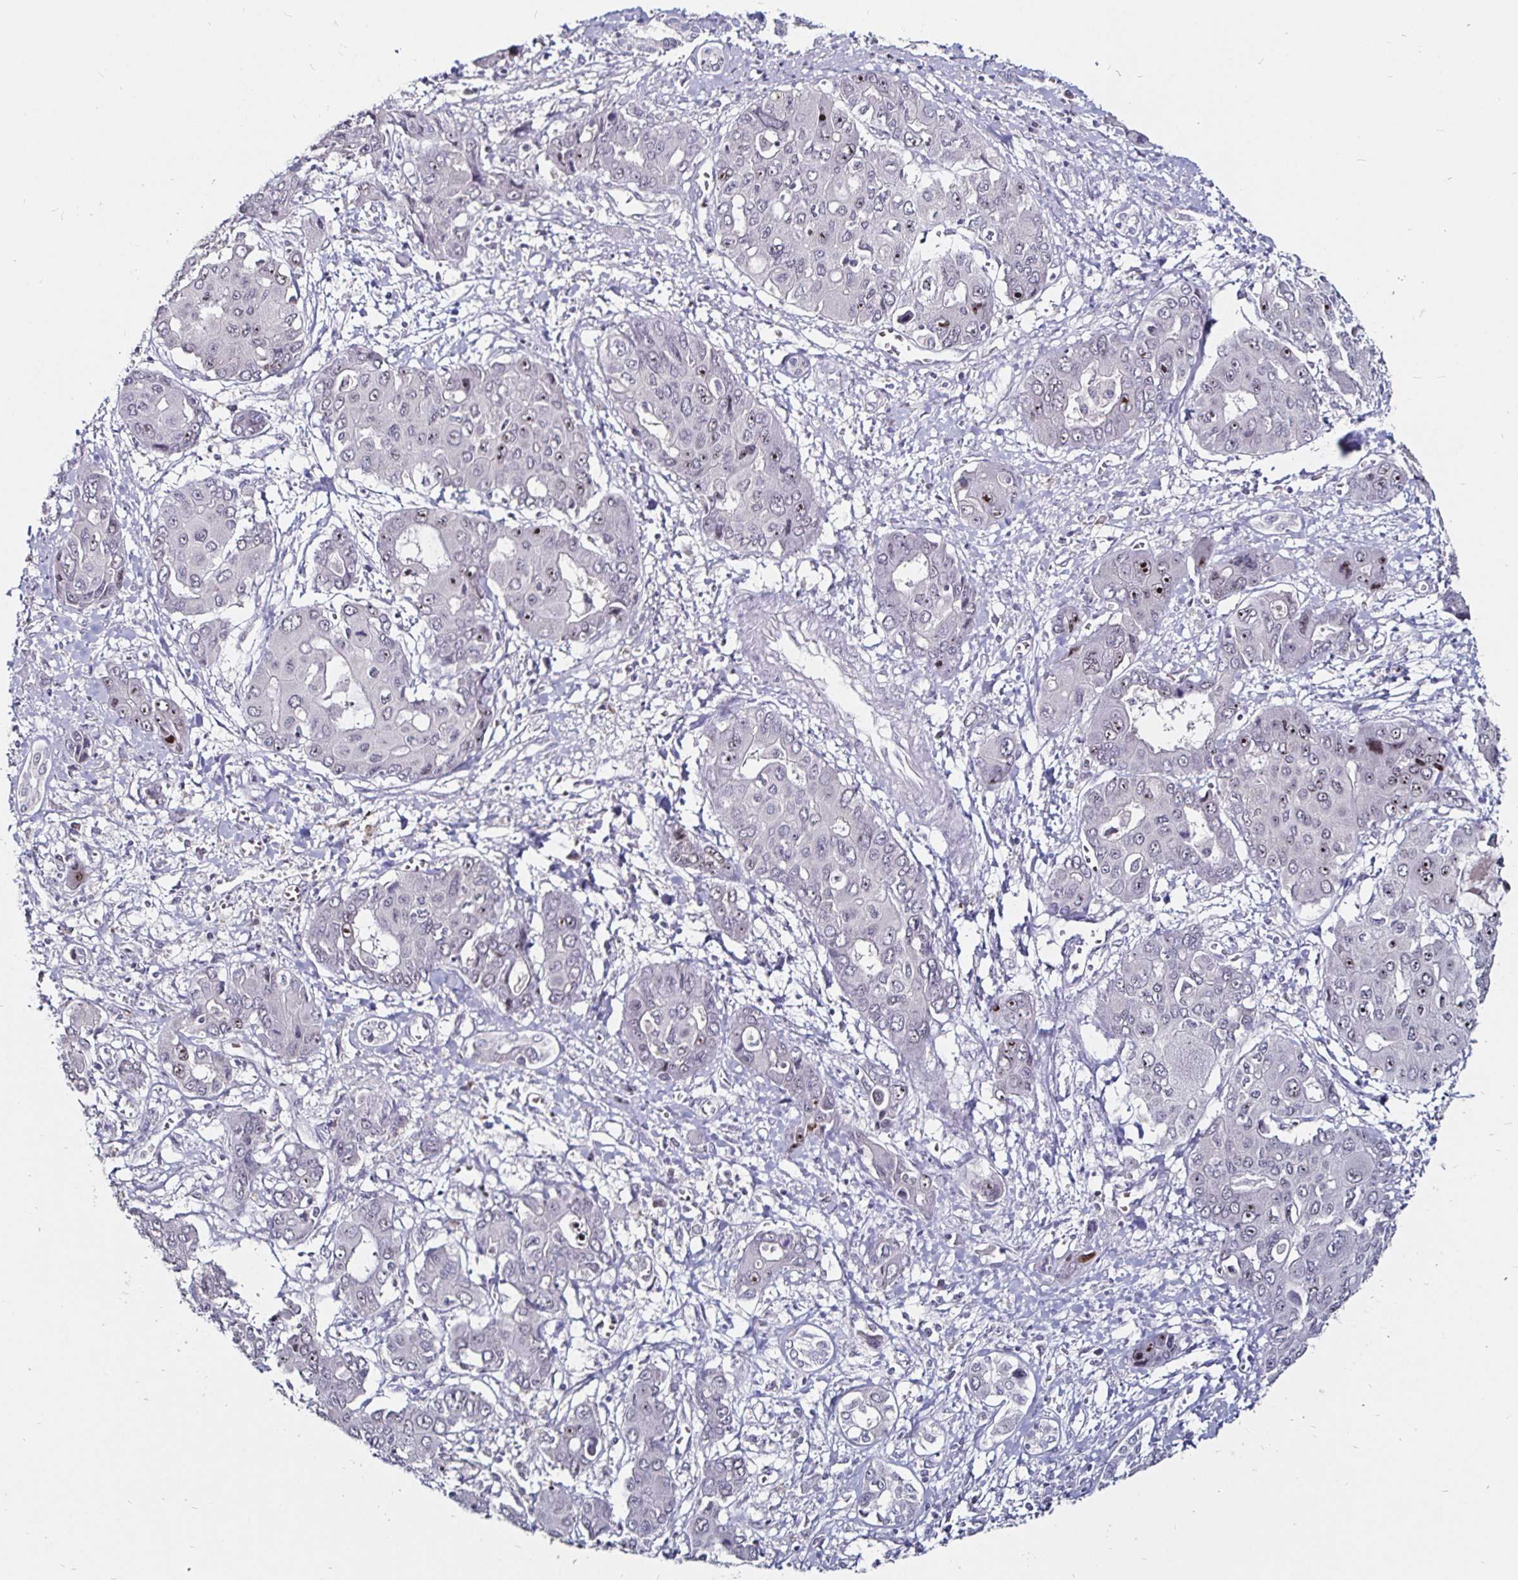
{"staining": {"intensity": "strong", "quantity": "<25%", "location": "nuclear"}, "tissue": "liver cancer", "cell_type": "Tumor cells", "image_type": "cancer", "snomed": [{"axis": "morphology", "description": "Cholangiocarcinoma"}, {"axis": "topography", "description": "Liver"}], "caption": "An IHC histopathology image of tumor tissue is shown. Protein staining in brown shows strong nuclear positivity in cholangiocarcinoma (liver) within tumor cells.", "gene": "FAIM2", "patient": {"sex": "male", "age": 67}}